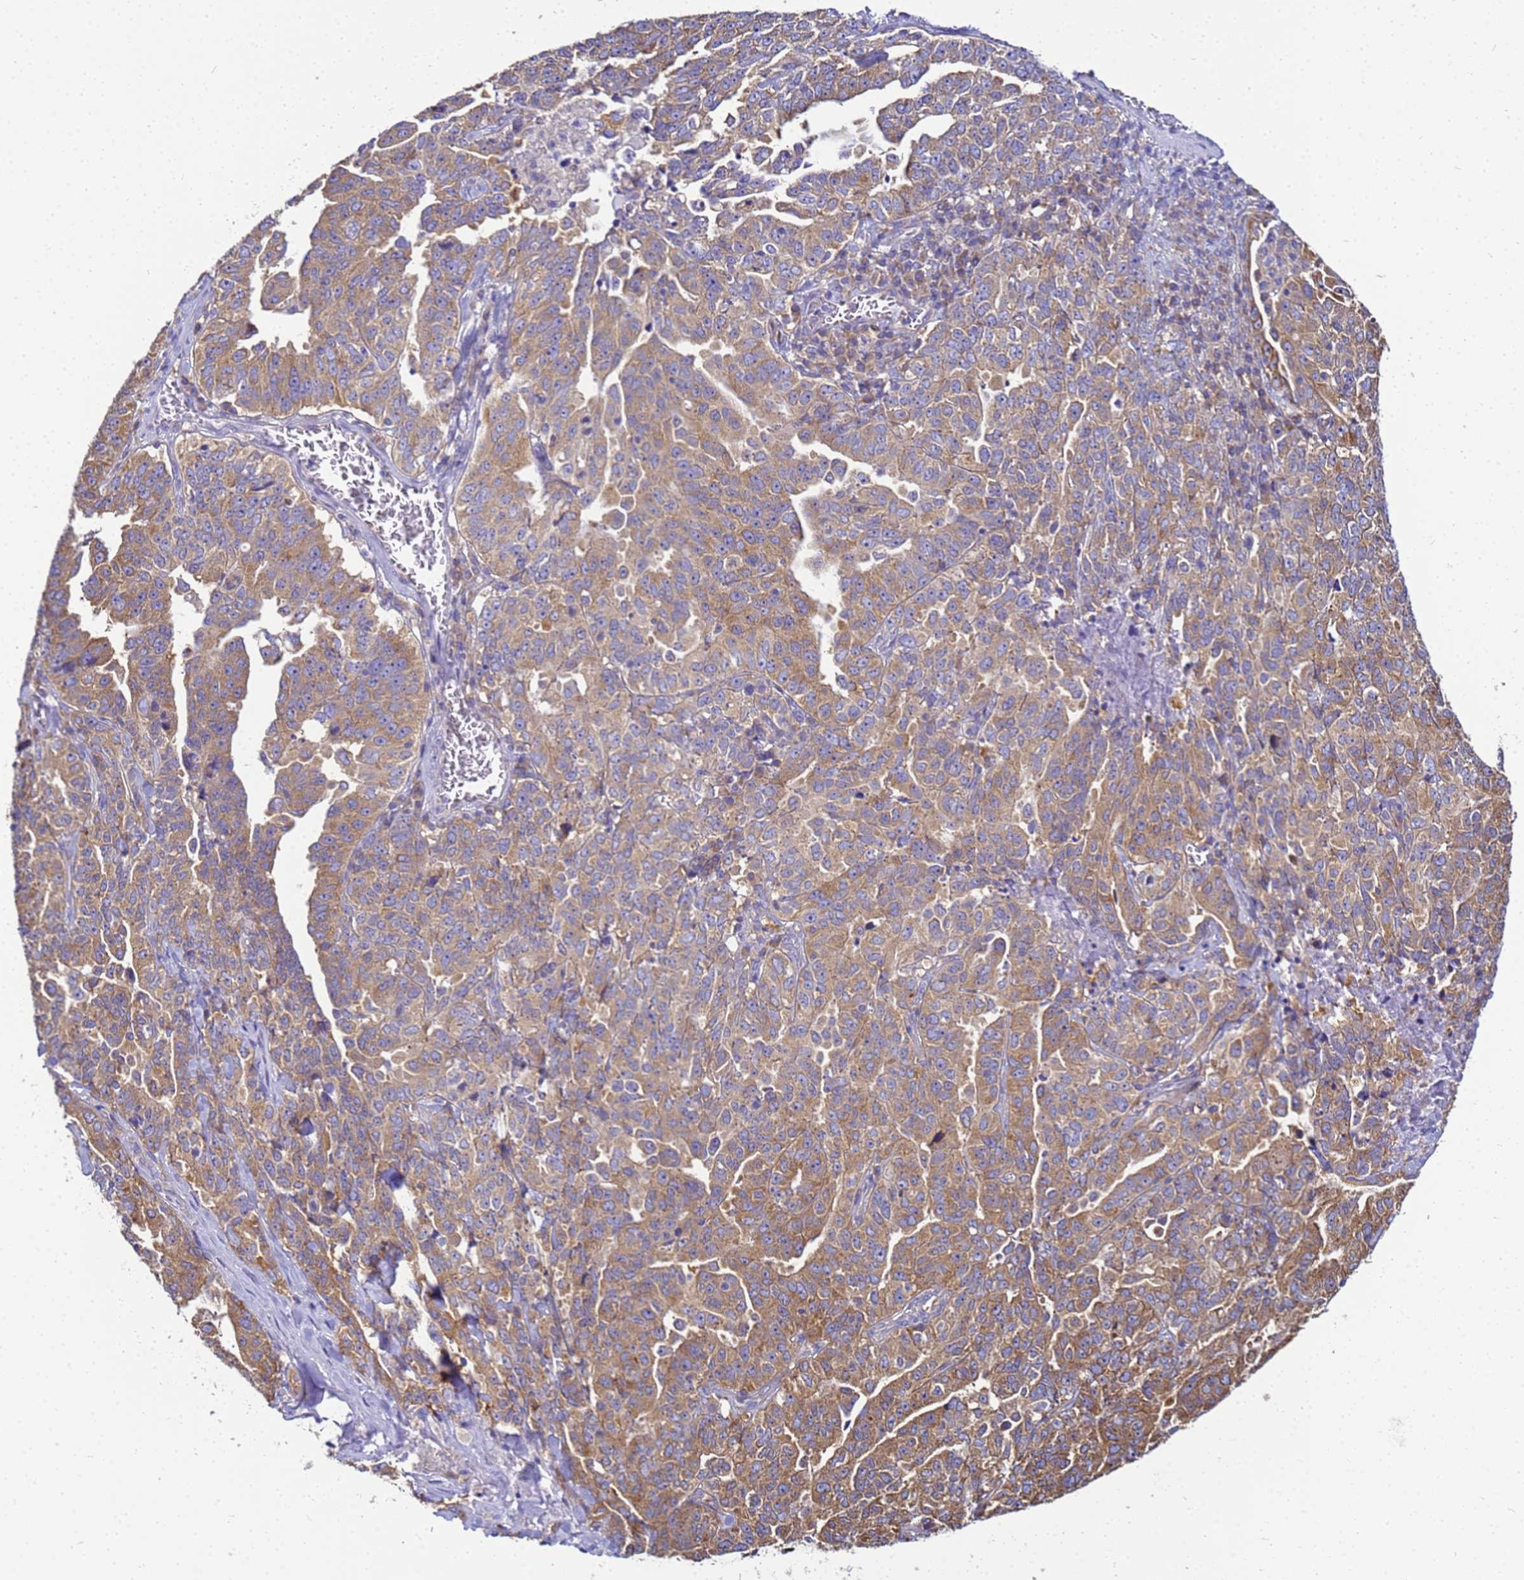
{"staining": {"intensity": "moderate", "quantity": ">75%", "location": "cytoplasmic/membranous"}, "tissue": "ovarian cancer", "cell_type": "Tumor cells", "image_type": "cancer", "snomed": [{"axis": "morphology", "description": "Carcinoma, endometroid"}, {"axis": "topography", "description": "Ovary"}], "caption": "Endometroid carcinoma (ovarian) stained for a protein (brown) exhibits moderate cytoplasmic/membranous positive staining in approximately >75% of tumor cells.", "gene": "NARS1", "patient": {"sex": "female", "age": 62}}